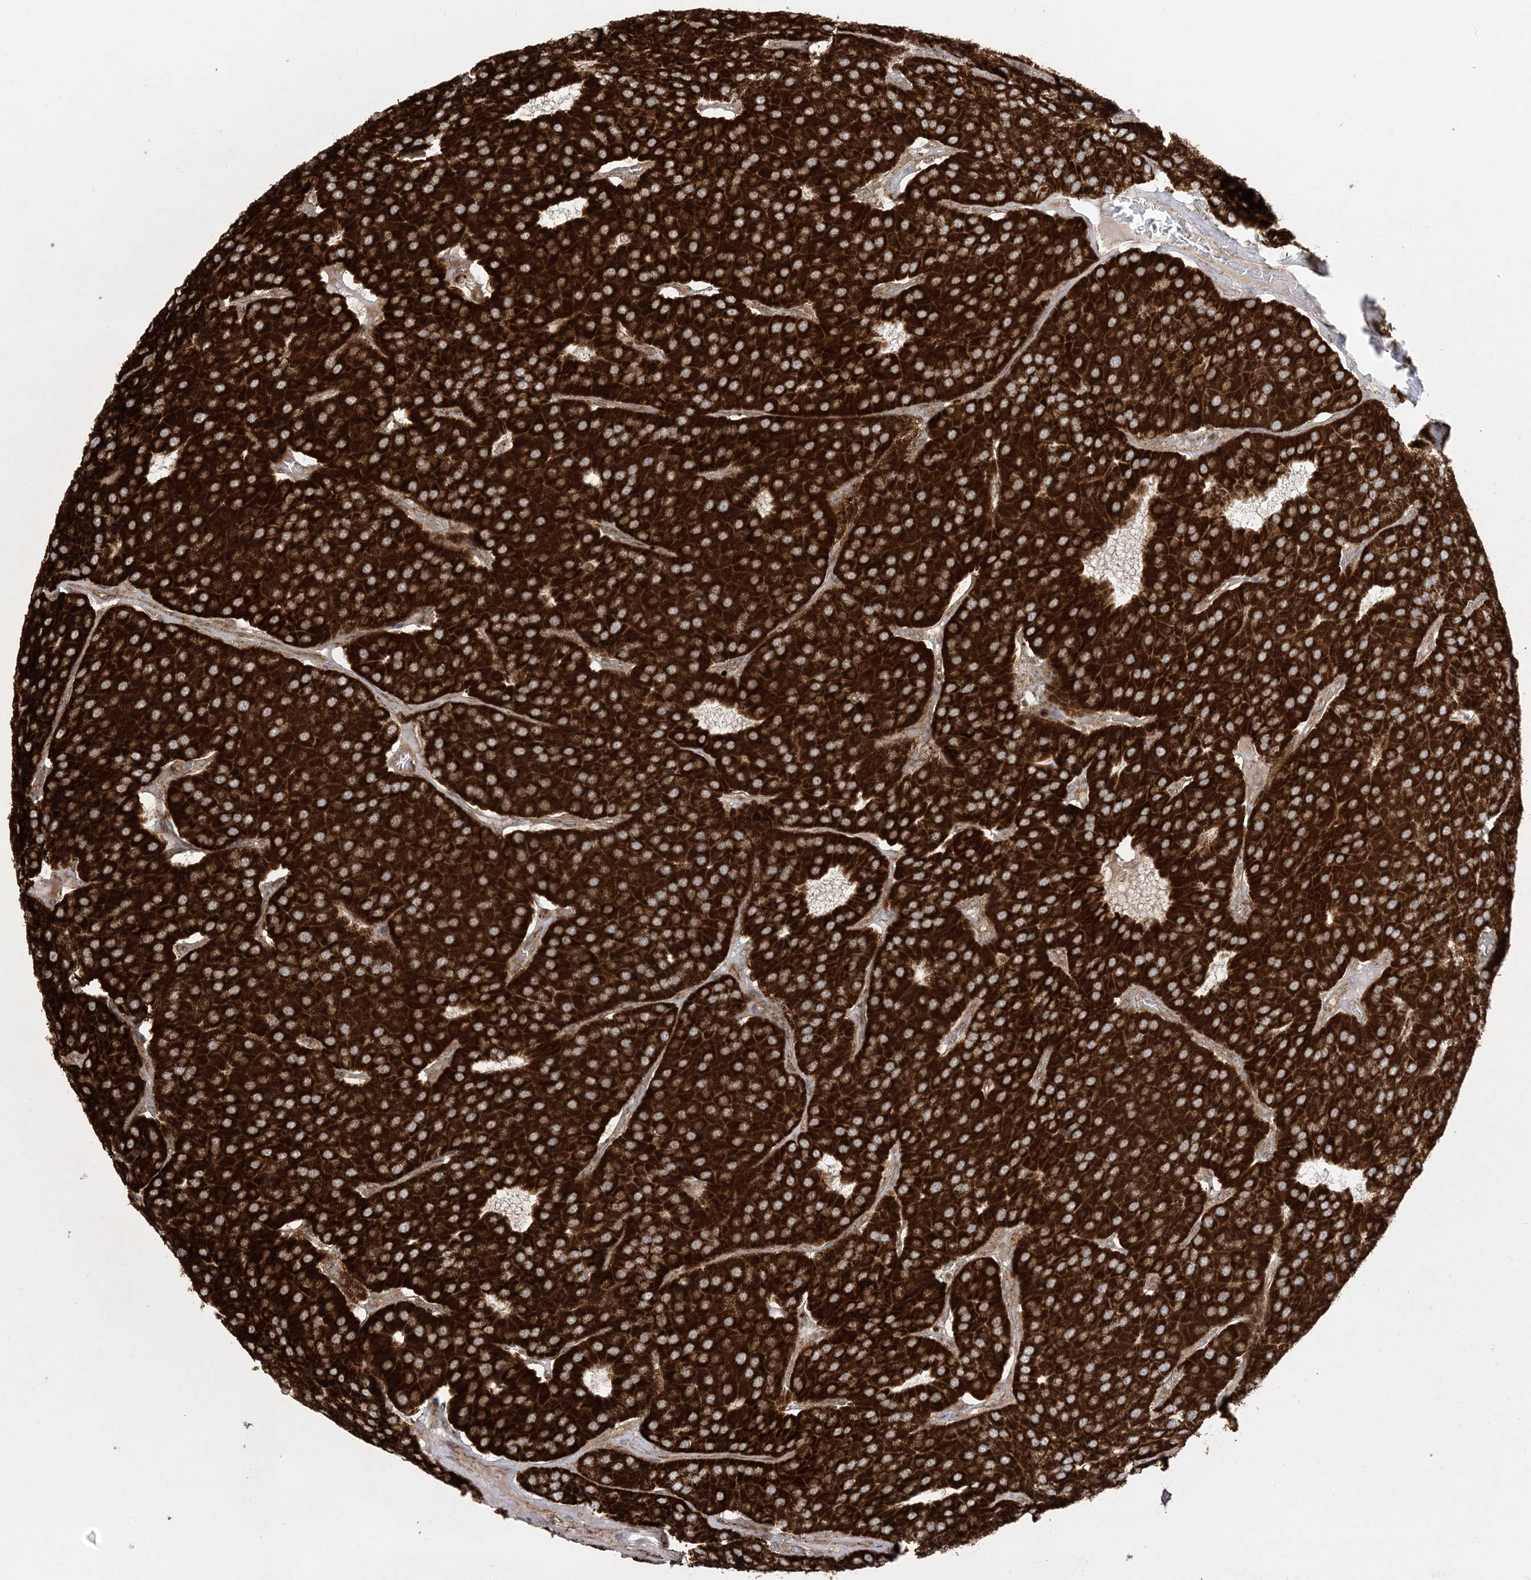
{"staining": {"intensity": "strong", "quantity": ">75%", "location": "cytoplasmic/membranous"}, "tissue": "parathyroid gland", "cell_type": "Glandular cells", "image_type": "normal", "snomed": [{"axis": "morphology", "description": "Normal tissue, NOS"}, {"axis": "morphology", "description": "Adenoma, NOS"}, {"axis": "topography", "description": "Parathyroid gland"}], "caption": "Parathyroid gland stained with IHC reveals strong cytoplasmic/membranous staining in about >75% of glandular cells.", "gene": "MRPS36", "patient": {"sex": "female", "age": 86}}